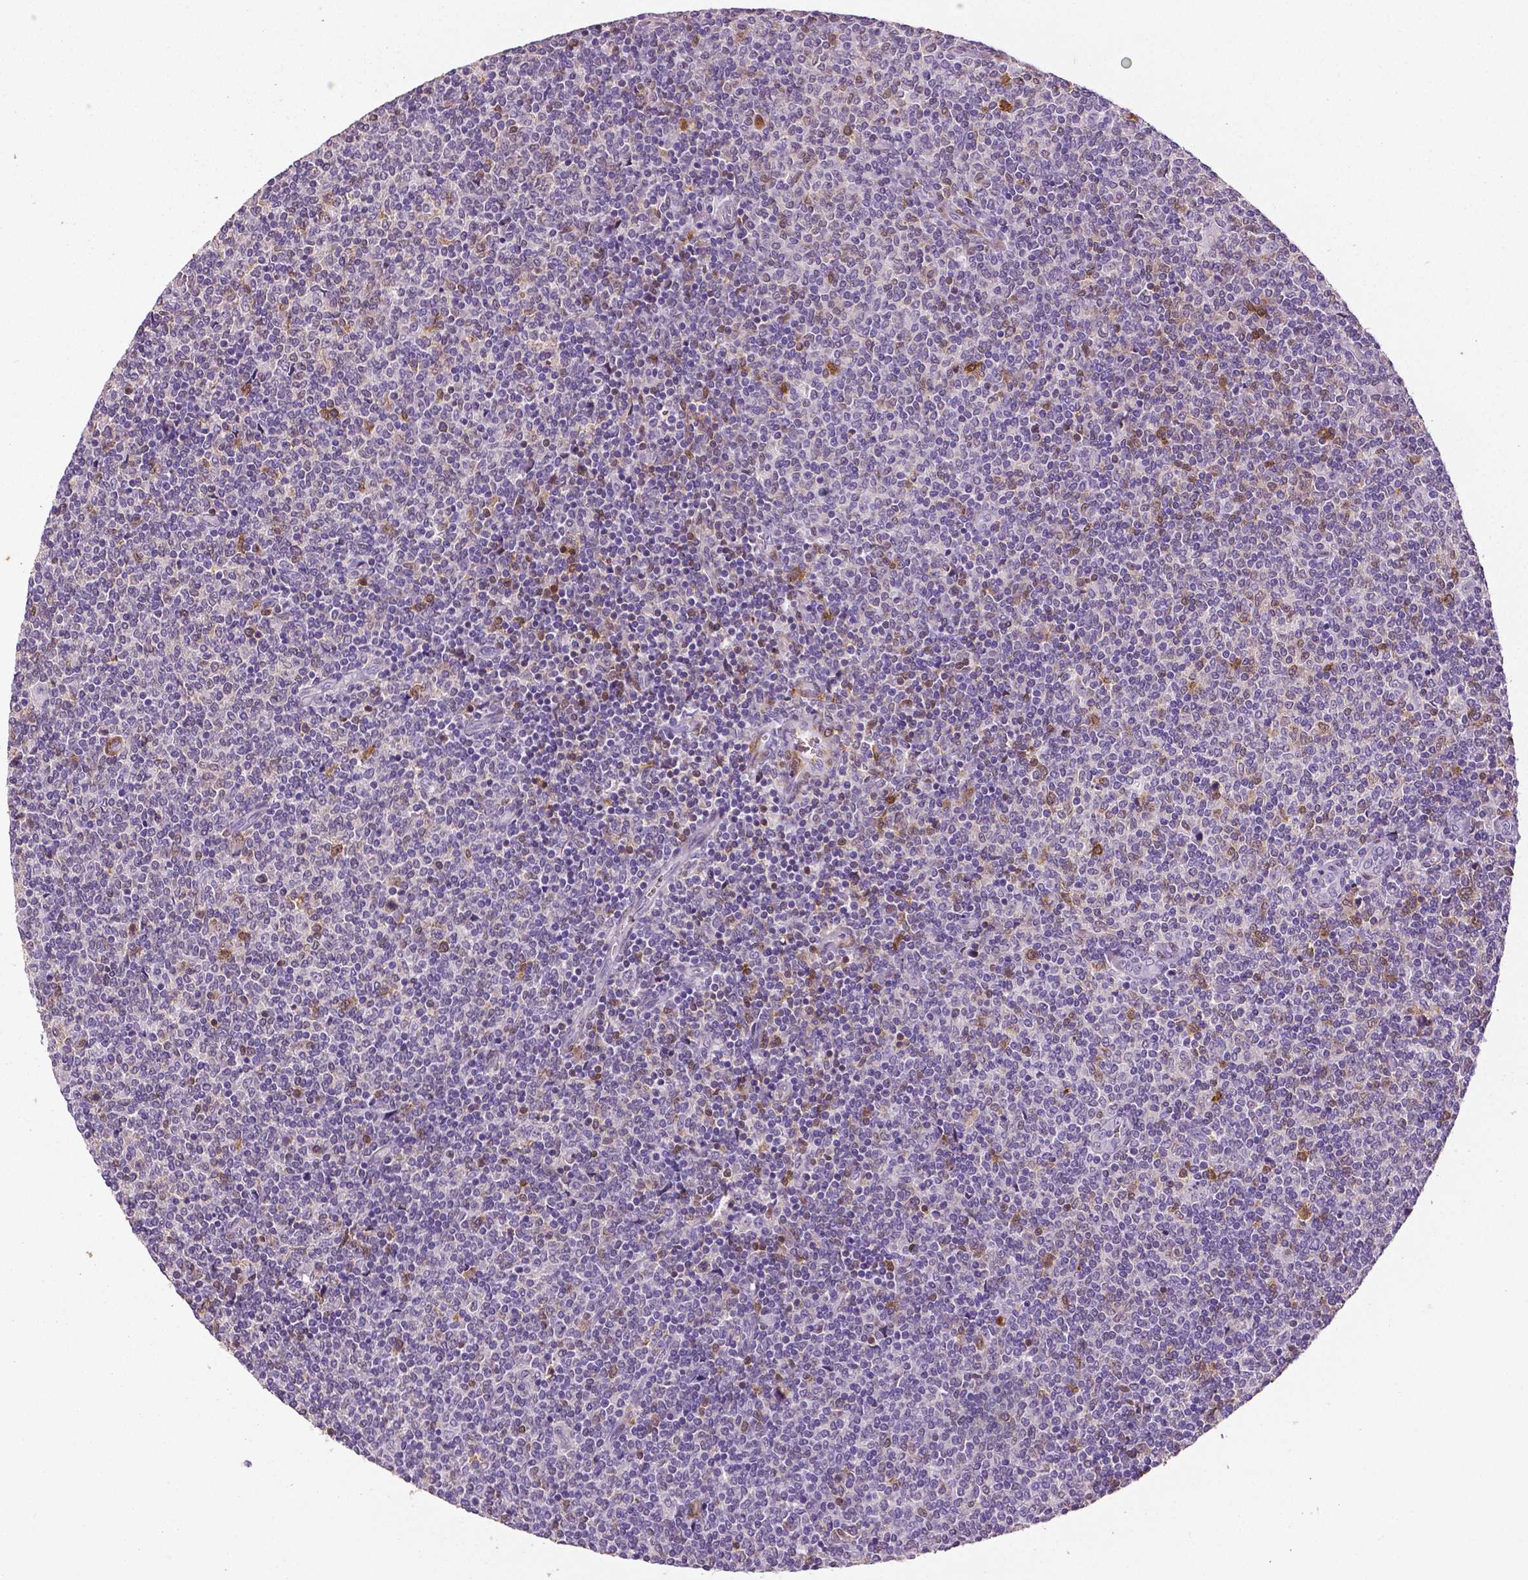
{"staining": {"intensity": "negative", "quantity": "none", "location": "none"}, "tissue": "lymphoma", "cell_type": "Tumor cells", "image_type": "cancer", "snomed": [{"axis": "morphology", "description": "Malignant lymphoma, non-Hodgkin's type, Low grade"}, {"axis": "topography", "description": "Lymph node"}], "caption": "The immunohistochemistry (IHC) micrograph has no significant staining in tumor cells of low-grade malignant lymphoma, non-Hodgkin's type tissue. (DAB (3,3'-diaminobenzidine) immunohistochemistry (IHC), high magnification).", "gene": "PHGDH", "patient": {"sex": "male", "age": 52}}